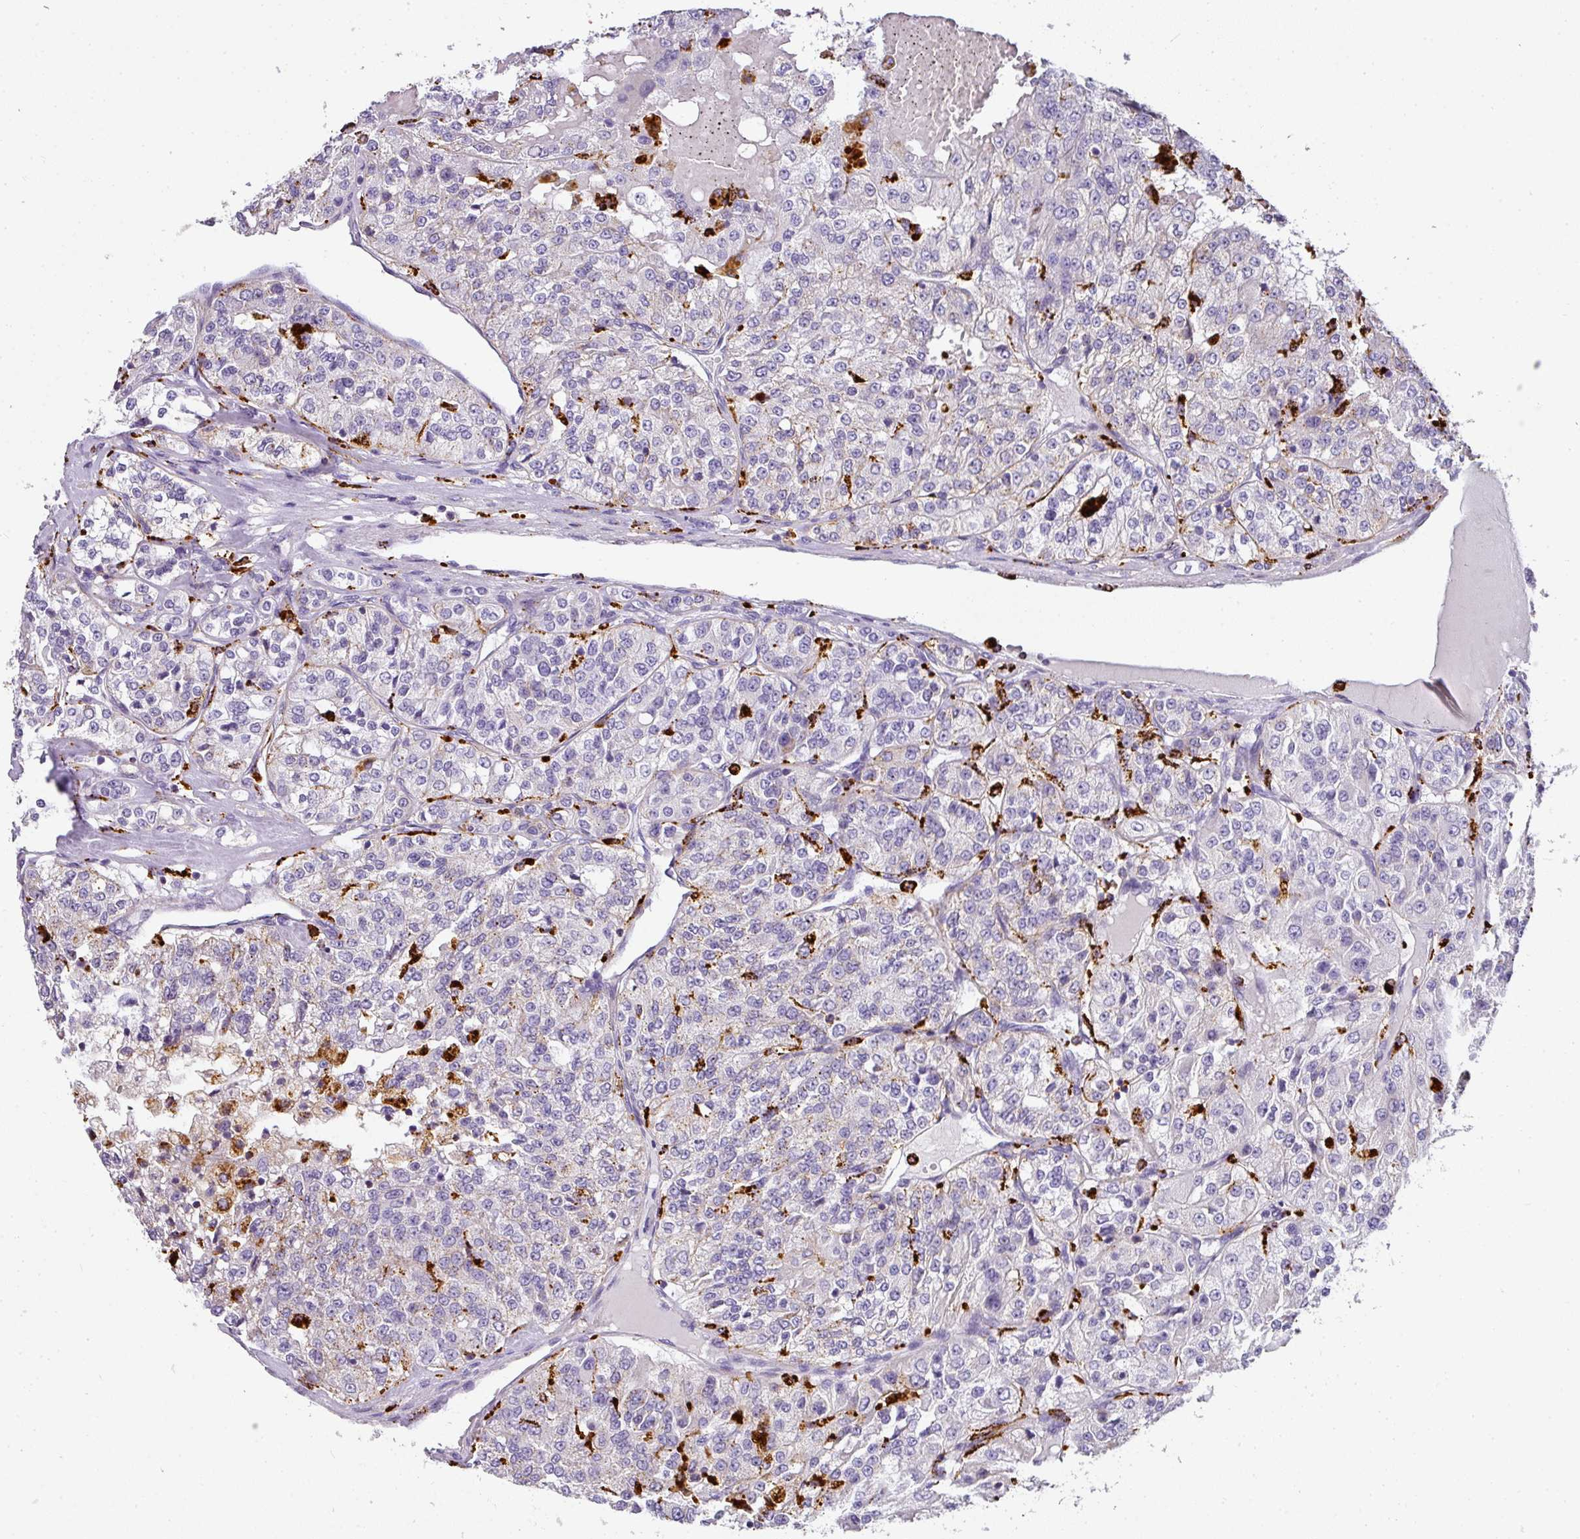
{"staining": {"intensity": "negative", "quantity": "none", "location": "none"}, "tissue": "renal cancer", "cell_type": "Tumor cells", "image_type": "cancer", "snomed": [{"axis": "morphology", "description": "Adenocarcinoma, NOS"}, {"axis": "topography", "description": "Kidney"}], "caption": "Human renal cancer stained for a protein using immunohistochemistry (IHC) exhibits no staining in tumor cells.", "gene": "MMACHC", "patient": {"sex": "female", "age": 63}}